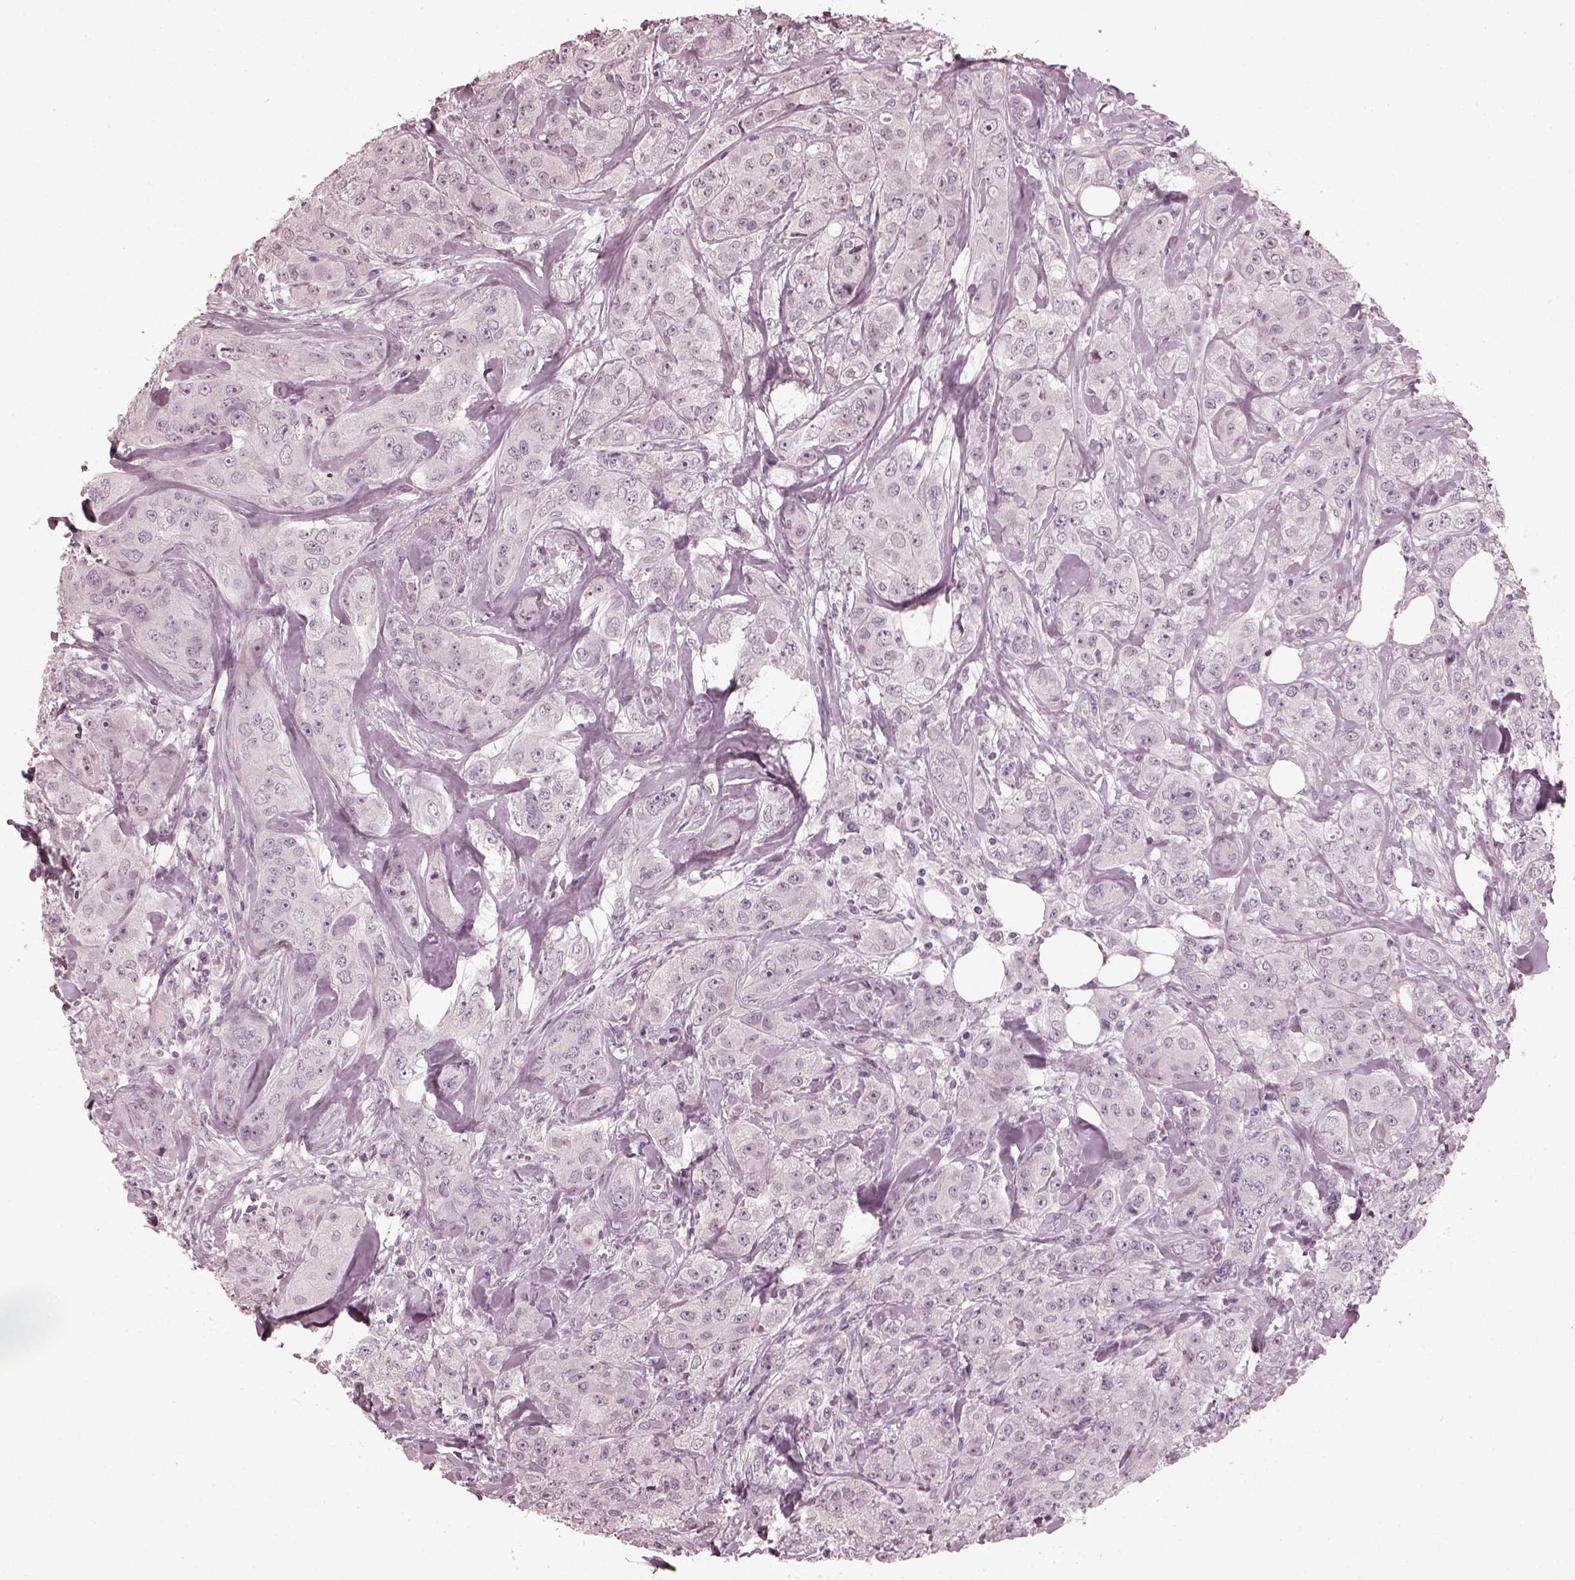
{"staining": {"intensity": "negative", "quantity": "none", "location": "none"}, "tissue": "breast cancer", "cell_type": "Tumor cells", "image_type": "cancer", "snomed": [{"axis": "morphology", "description": "Duct carcinoma"}, {"axis": "topography", "description": "Breast"}], "caption": "A micrograph of invasive ductal carcinoma (breast) stained for a protein shows no brown staining in tumor cells.", "gene": "OPTC", "patient": {"sex": "female", "age": 43}}